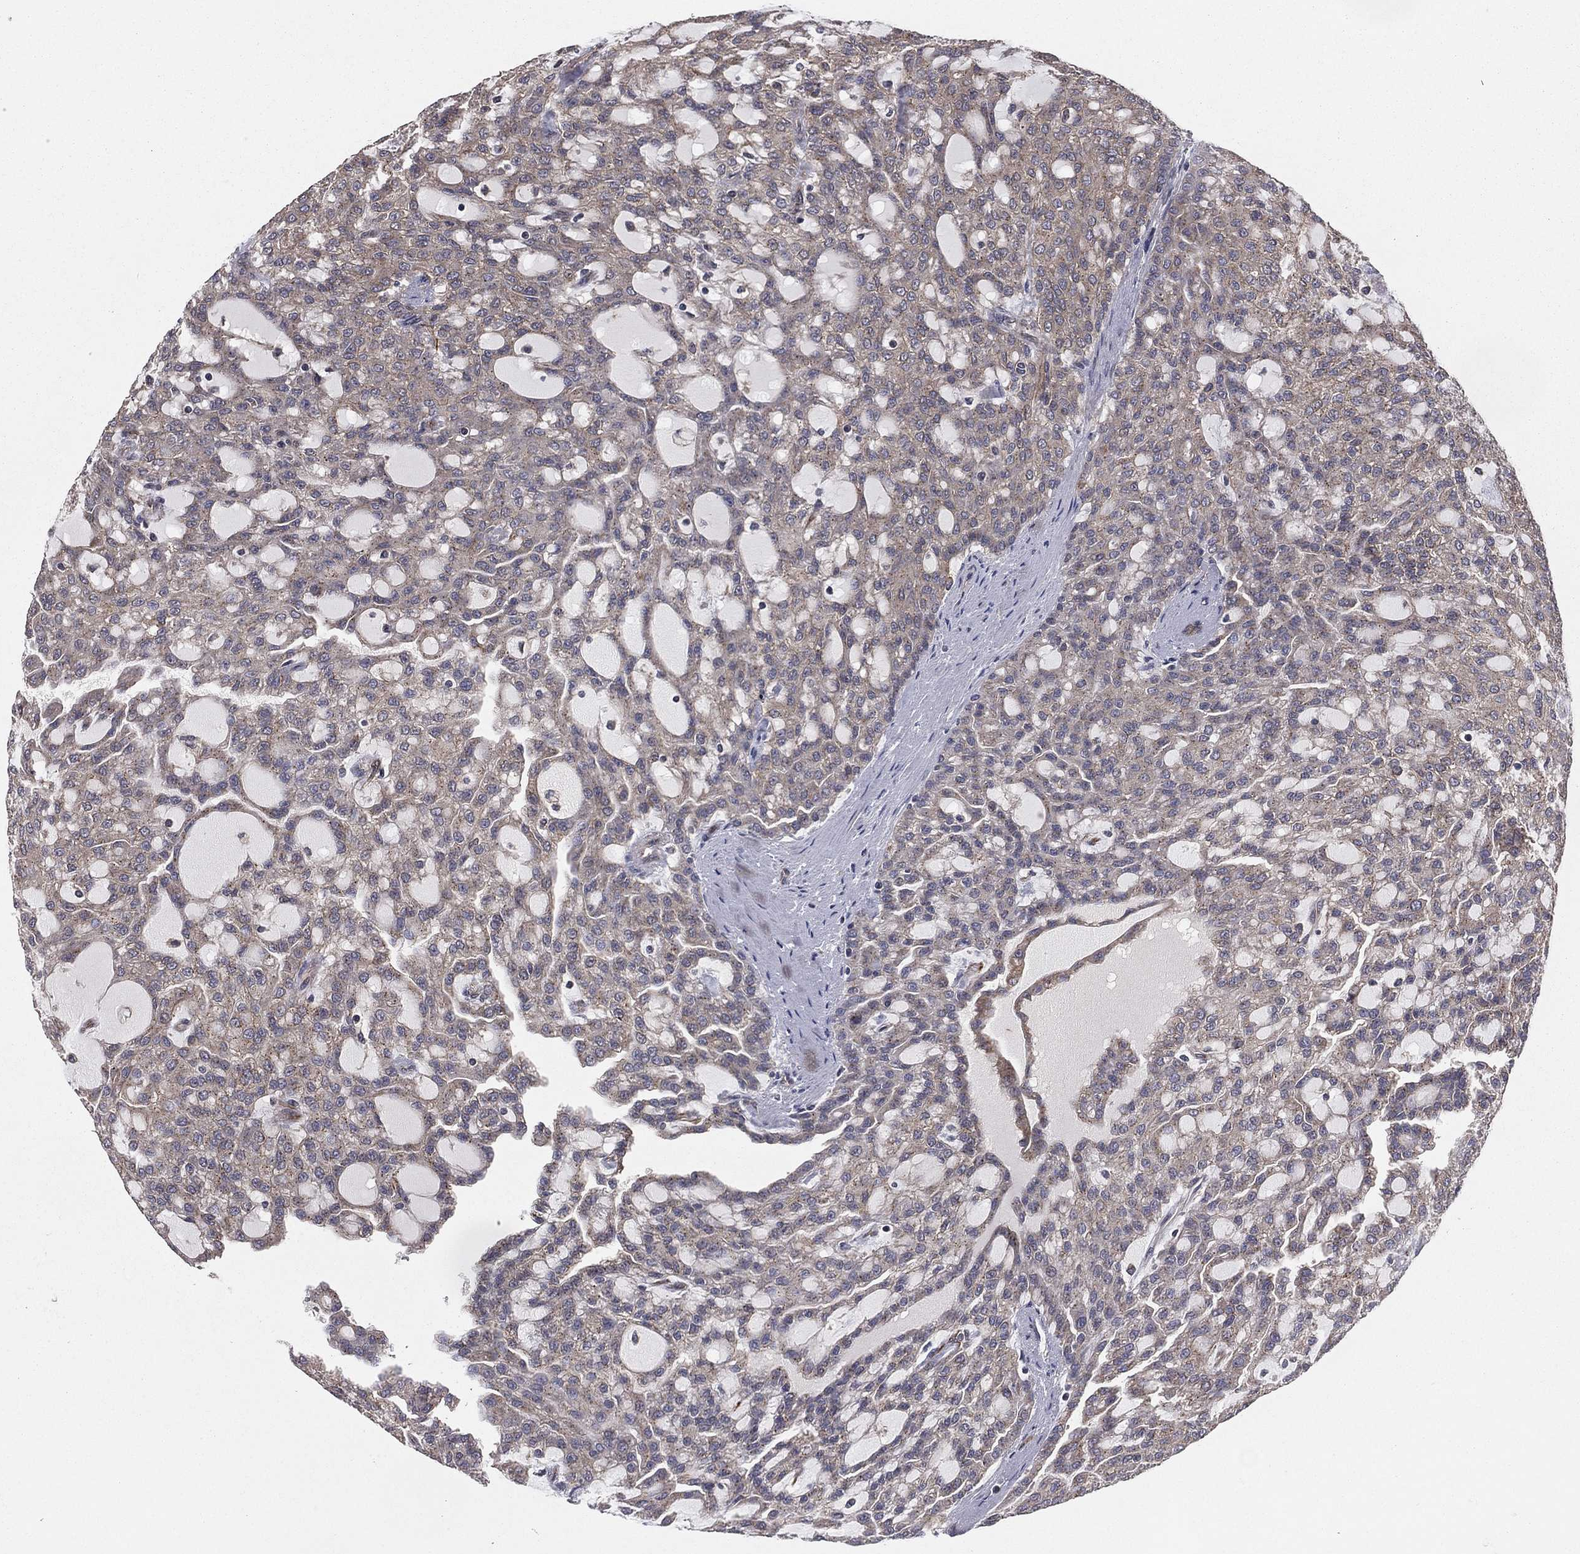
{"staining": {"intensity": "negative", "quantity": "none", "location": "none"}, "tissue": "renal cancer", "cell_type": "Tumor cells", "image_type": "cancer", "snomed": [{"axis": "morphology", "description": "Adenocarcinoma, NOS"}, {"axis": "topography", "description": "Kidney"}], "caption": "A high-resolution micrograph shows IHC staining of renal cancer, which reveals no significant positivity in tumor cells.", "gene": "CERT1", "patient": {"sex": "male", "age": 63}}